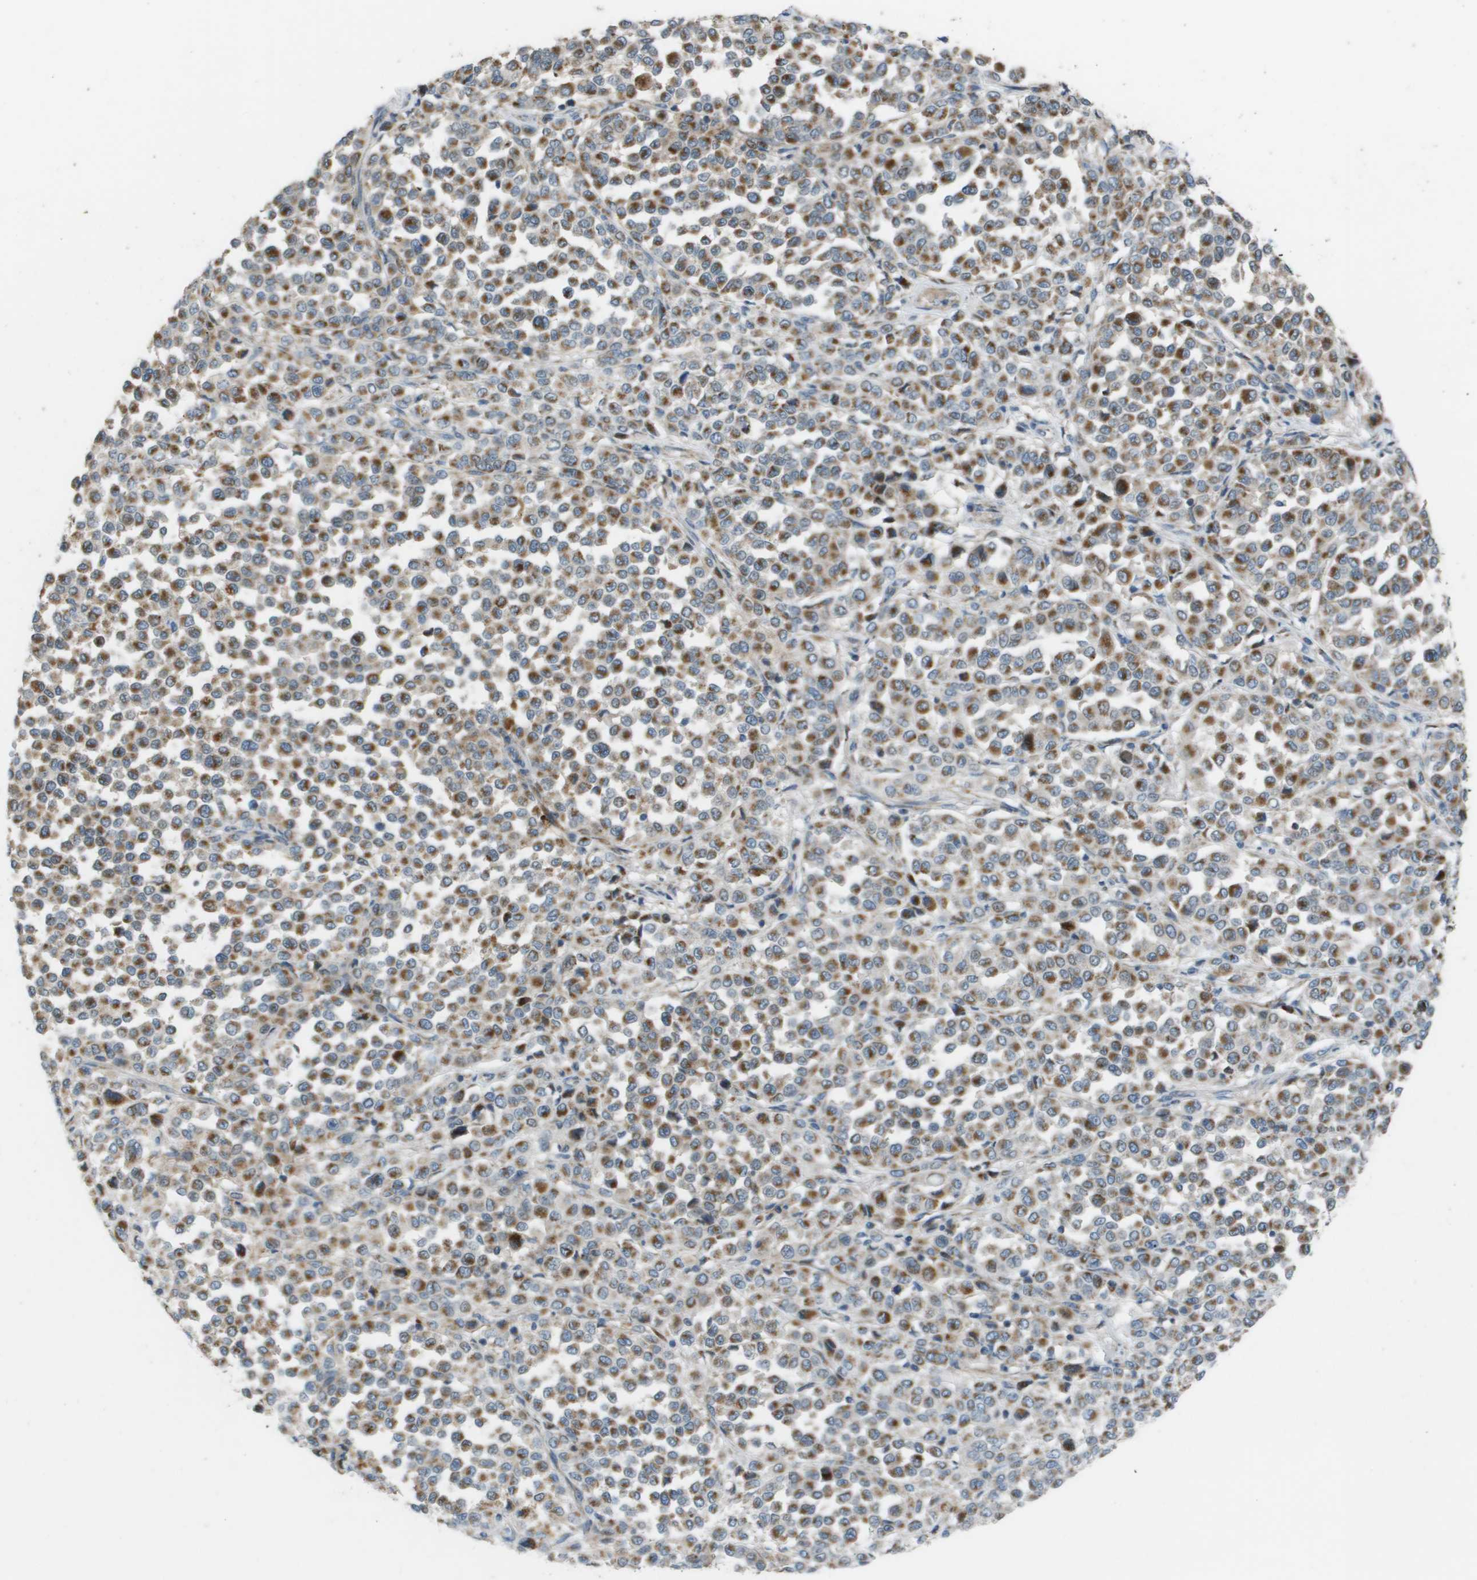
{"staining": {"intensity": "moderate", "quantity": ">75%", "location": "cytoplasmic/membranous"}, "tissue": "melanoma", "cell_type": "Tumor cells", "image_type": "cancer", "snomed": [{"axis": "morphology", "description": "Malignant melanoma, Metastatic site"}, {"axis": "topography", "description": "Pancreas"}], "caption": "A photomicrograph of human melanoma stained for a protein demonstrates moderate cytoplasmic/membranous brown staining in tumor cells. (DAB (3,3'-diaminobenzidine) = brown stain, brightfield microscopy at high magnification).", "gene": "GALNT6", "patient": {"sex": "female", "age": 30}}